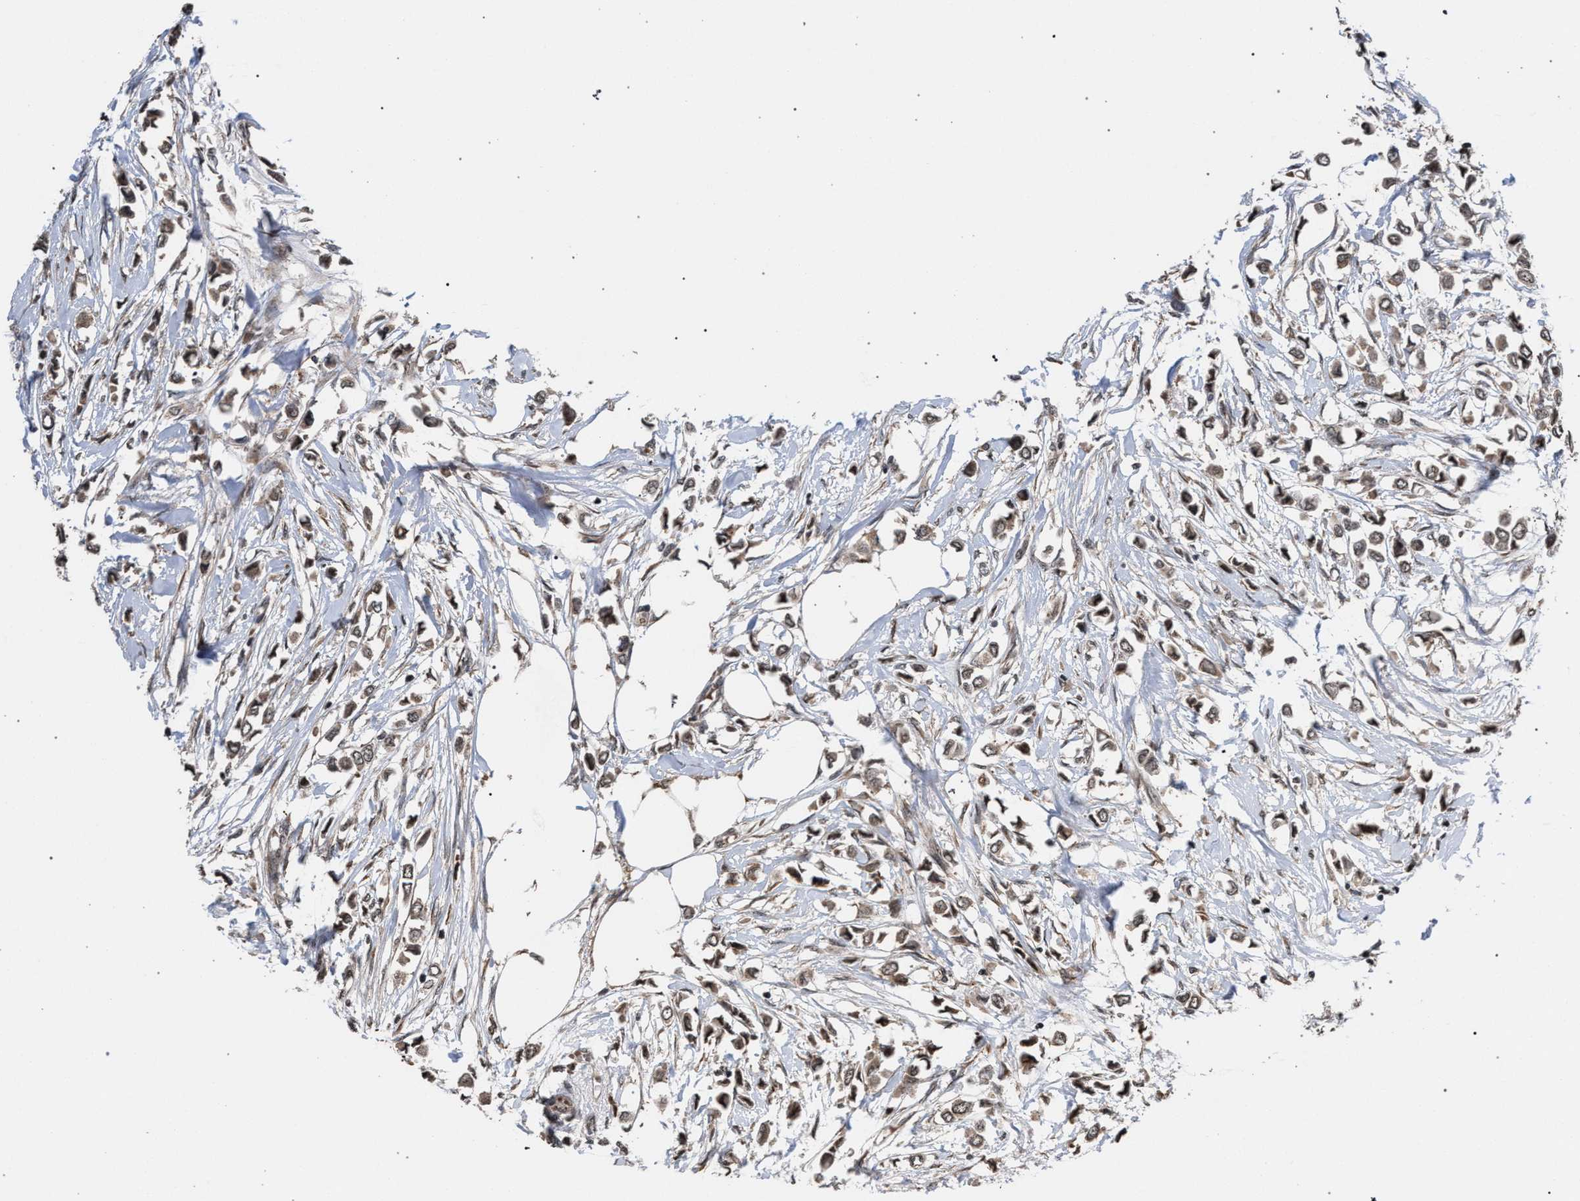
{"staining": {"intensity": "weak", "quantity": ">75%", "location": "cytoplasmic/membranous"}, "tissue": "breast cancer", "cell_type": "Tumor cells", "image_type": "cancer", "snomed": [{"axis": "morphology", "description": "Lobular carcinoma"}, {"axis": "topography", "description": "Breast"}], "caption": "A micrograph of lobular carcinoma (breast) stained for a protein exhibits weak cytoplasmic/membranous brown staining in tumor cells.", "gene": "IRAK4", "patient": {"sex": "female", "age": 51}}